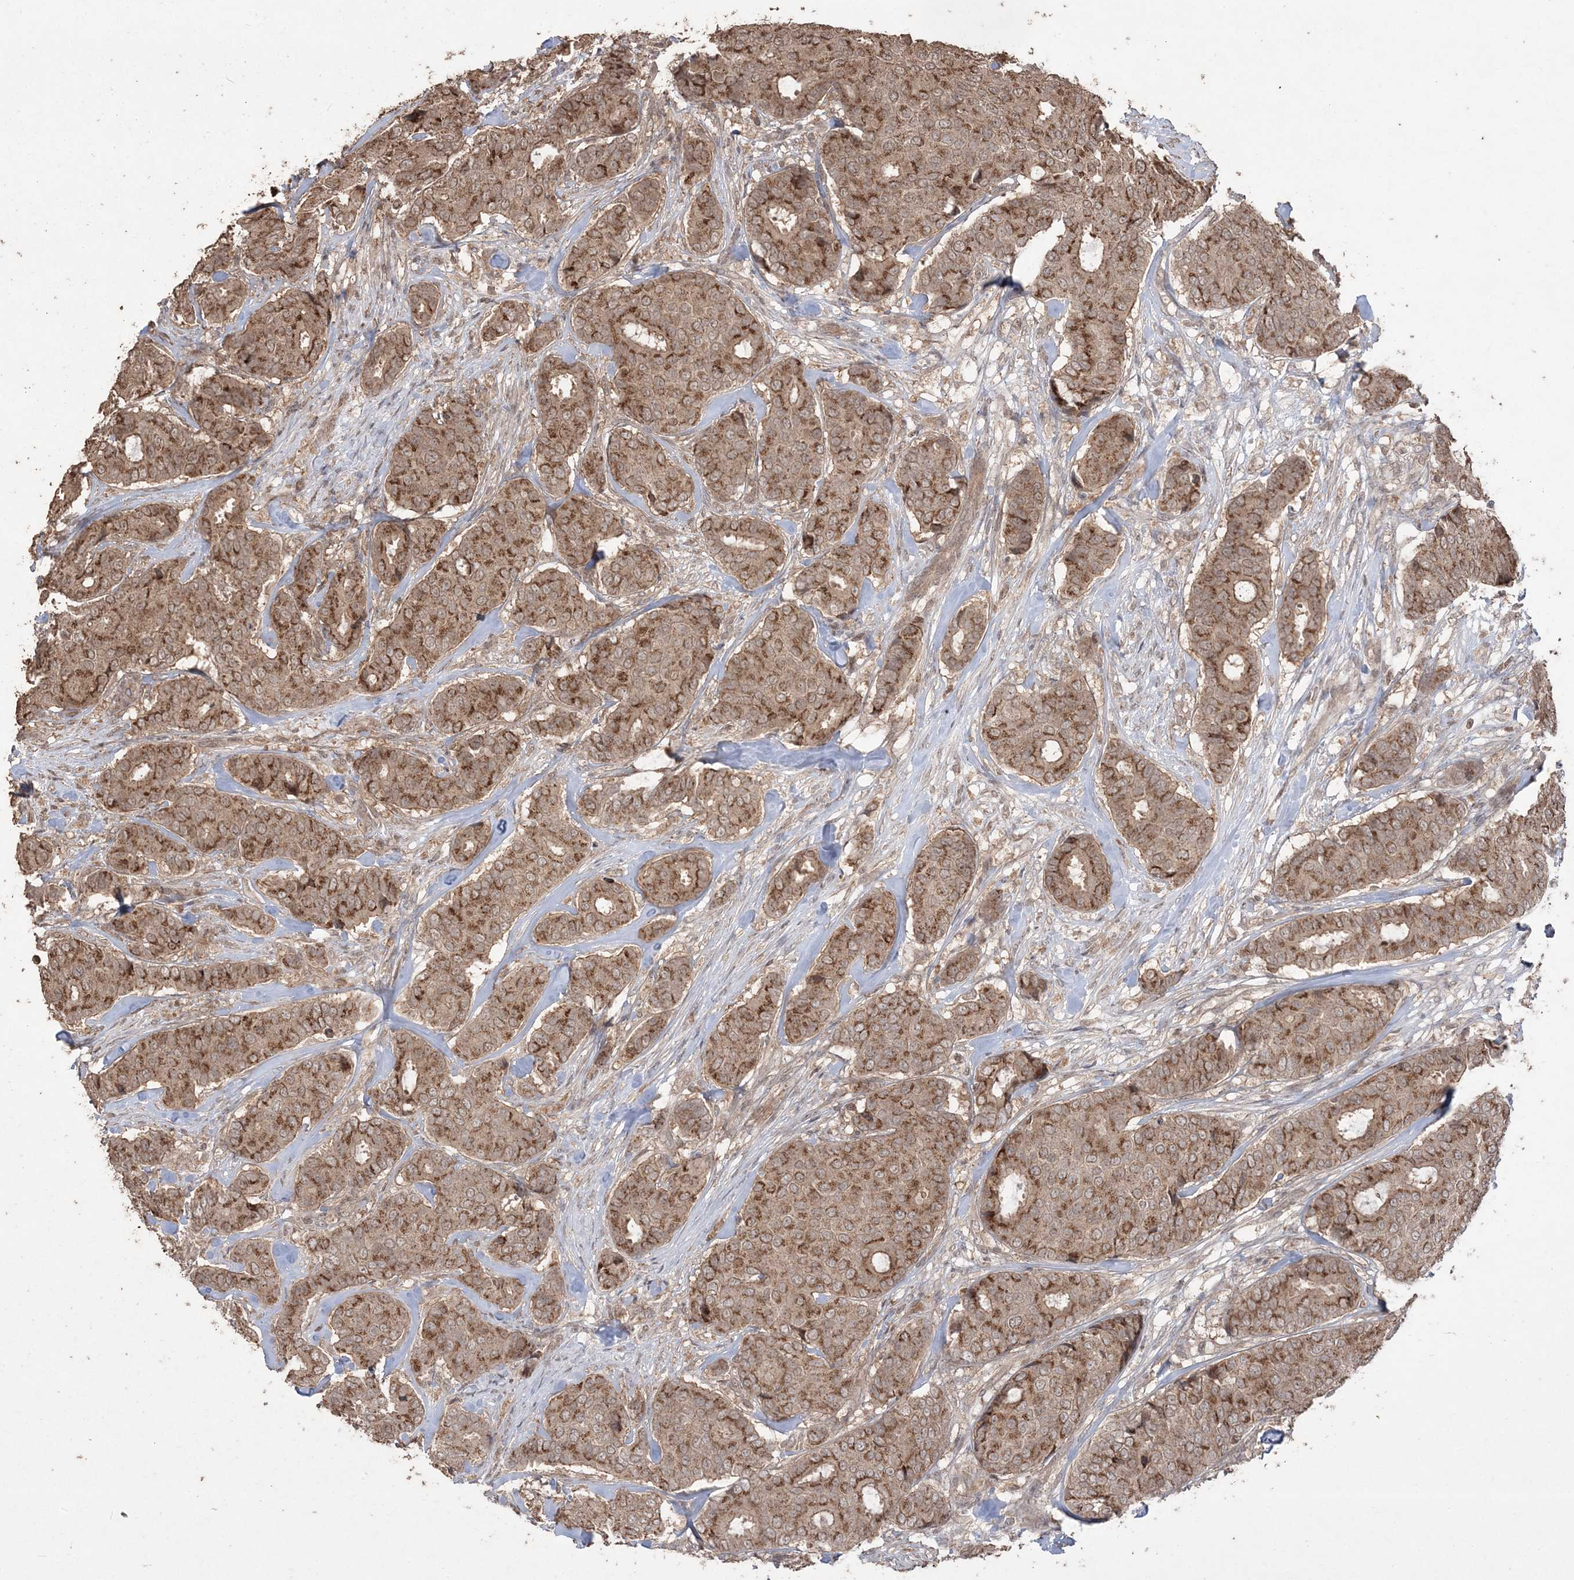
{"staining": {"intensity": "moderate", "quantity": ">75%", "location": "cytoplasmic/membranous"}, "tissue": "breast cancer", "cell_type": "Tumor cells", "image_type": "cancer", "snomed": [{"axis": "morphology", "description": "Duct carcinoma"}, {"axis": "topography", "description": "Breast"}], "caption": "An IHC histopathology image of tumor tissue is shown. Protein staining in brown highlights moderate cytoplasmic/membranous positivity in breast cancer (infiltrating ductal carcinoma) within tumor cells.", "gene": "EHHADH", "patient": {"sex": "female", "age": 75}}